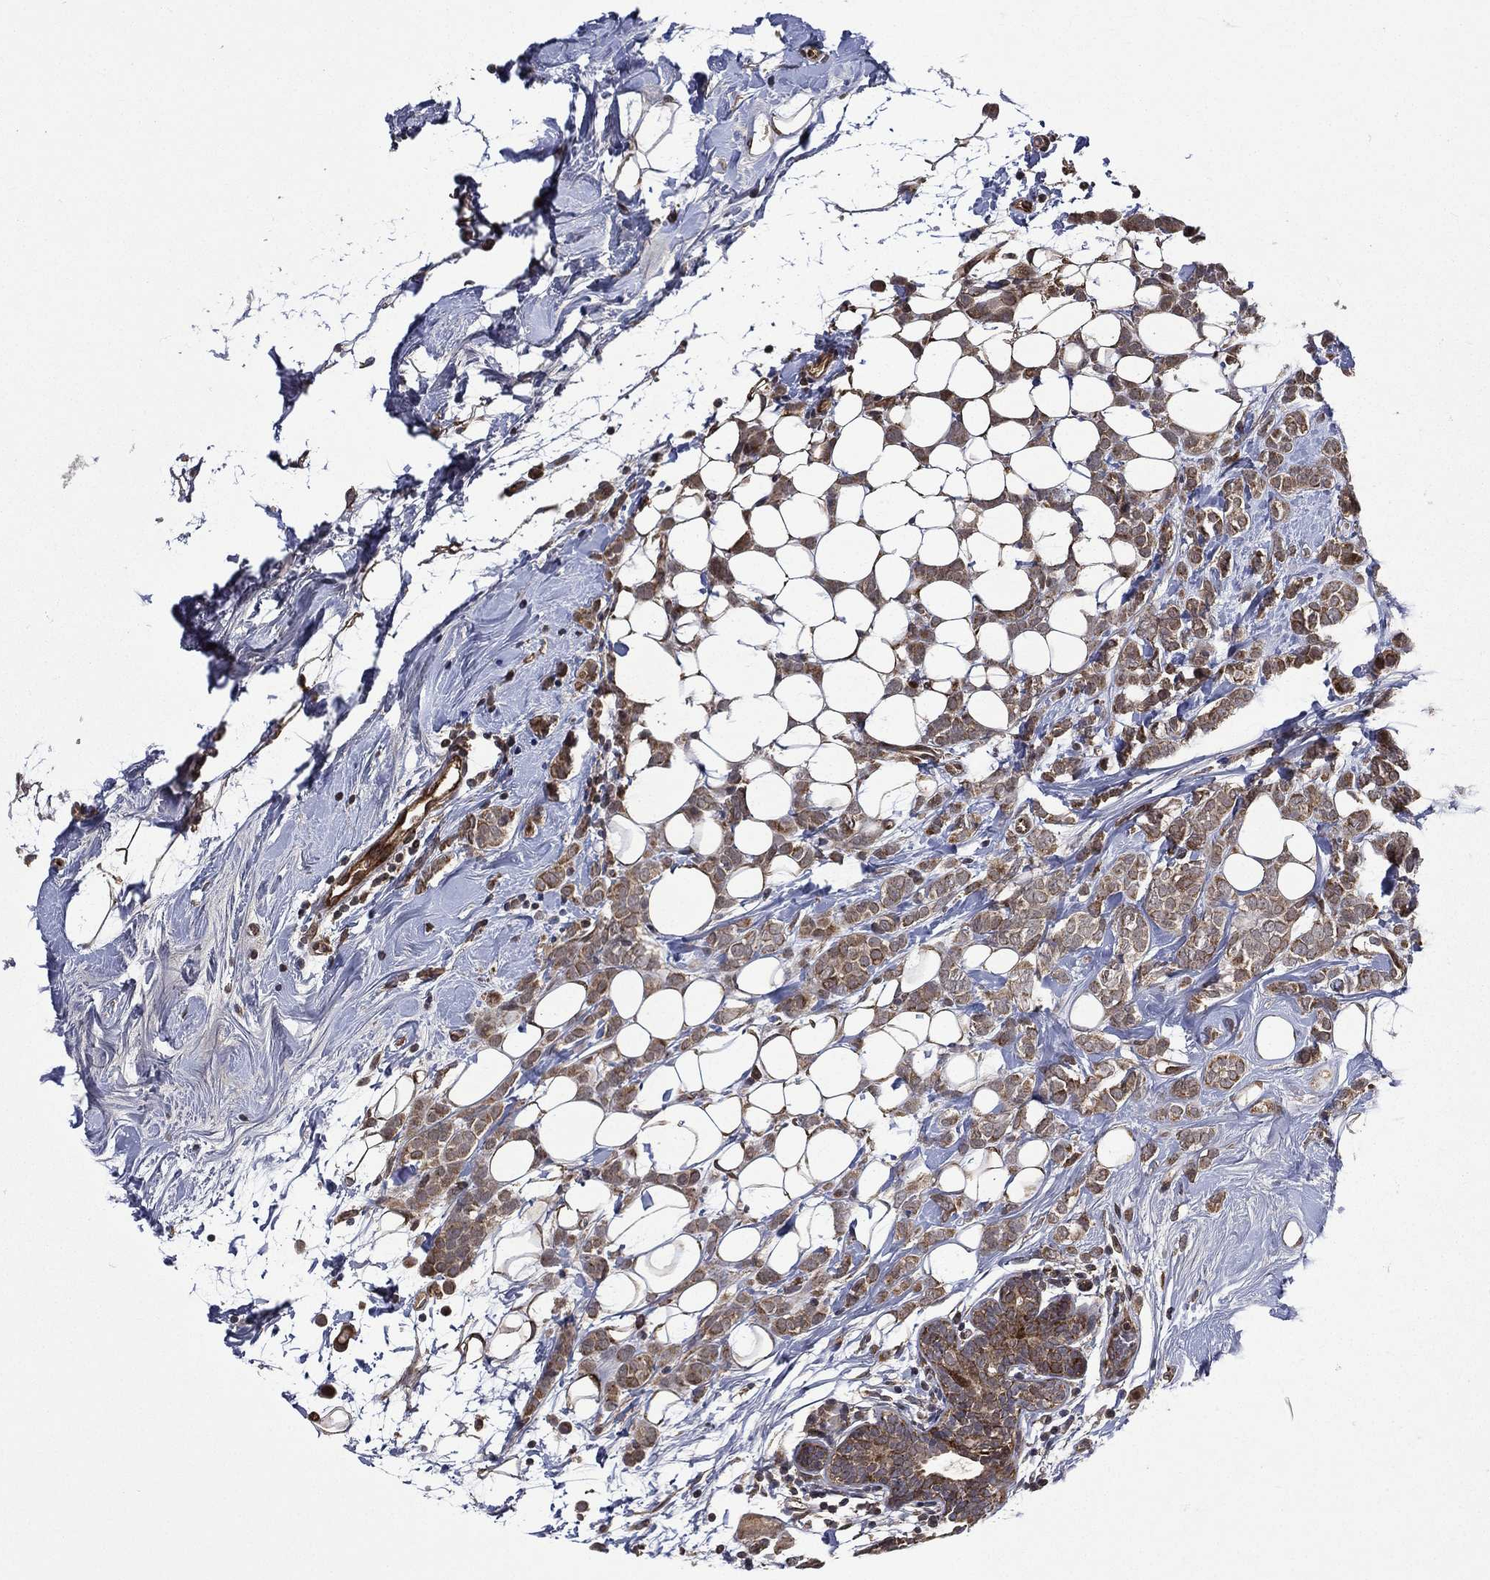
{"staining": {"intensity": "moderate", "quantity": ">75%", "location": "cytoplasmic/membranous"}, "tissue": "breast cancer", "cell_type": "Tumor cells", "image_type": "cancer", "snomed": [{"axis": "morphology", "description": "Lobular carcinoma"}, {"axis": "topography", "description": "Breast"}], "caption": "Breast lobular carcinoma was stained to show a protein in brown. There is medium levels of moderate cytoplasmic/membranous expression in about >75% of tumor cells. (DAB IHC, brown staining for protein, blue staining for nuclei).", "gene": "RAB11FIP4", "patient": {"sex": "female", "age": 49}}